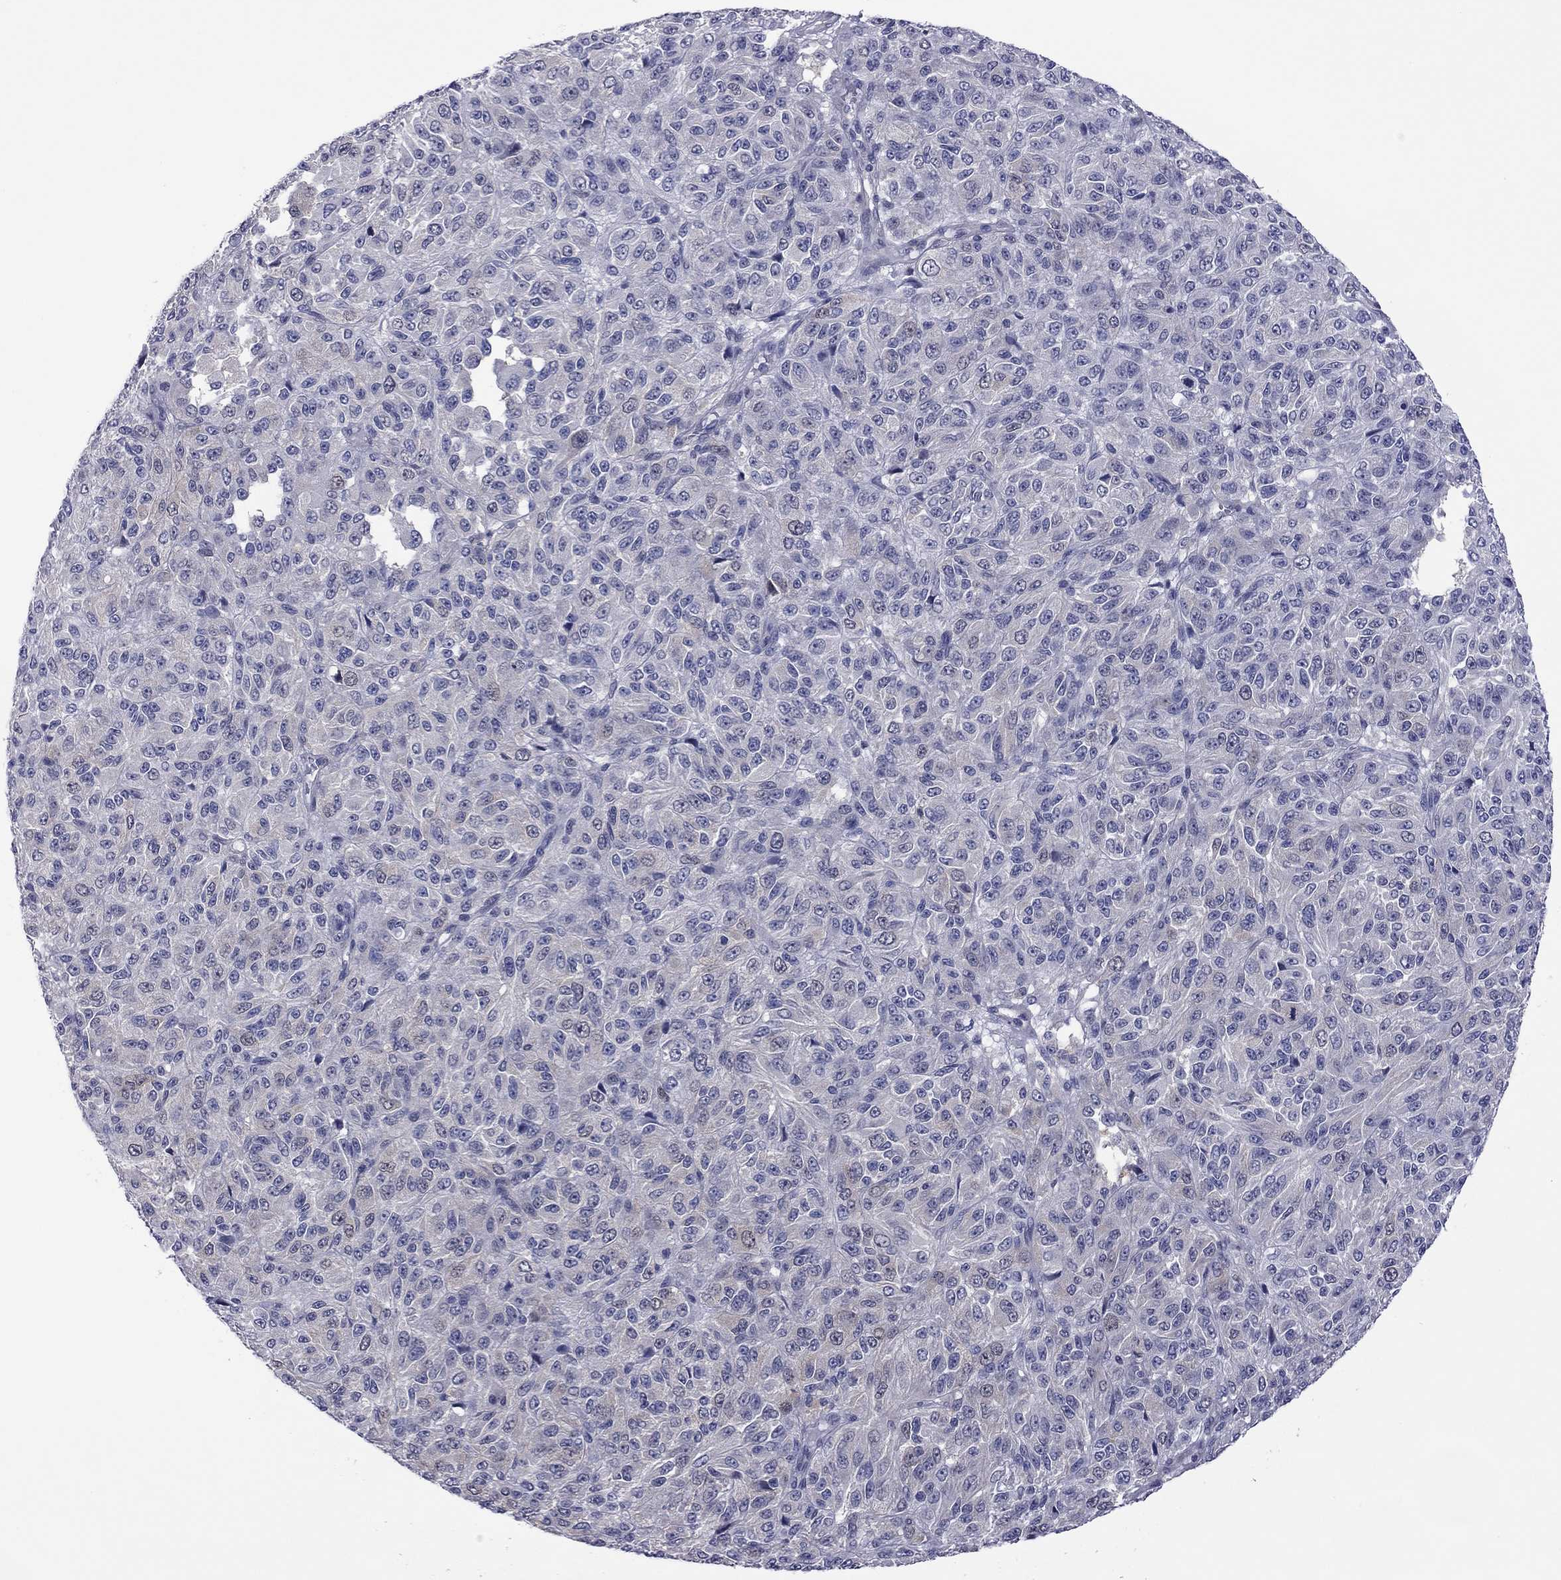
{"staining": {"intensity": "negative", "quantity": "none", "location": "none"}, "tissue": "melanoma", "cell_type": "Tumor cells", "image_type": "cancer", "snomed": [{"axis": "morphology", "description": "Malignant melanoma, Metastatic site"}, {"axis": "topography", "description": "Brain"}], "caption": "This is an immunohistochemistry photomicrograph of human melanoma. There is no staining in tumor cells.", "gene": "POU5F2", "patient": {"sex": "female", "age": 56}}